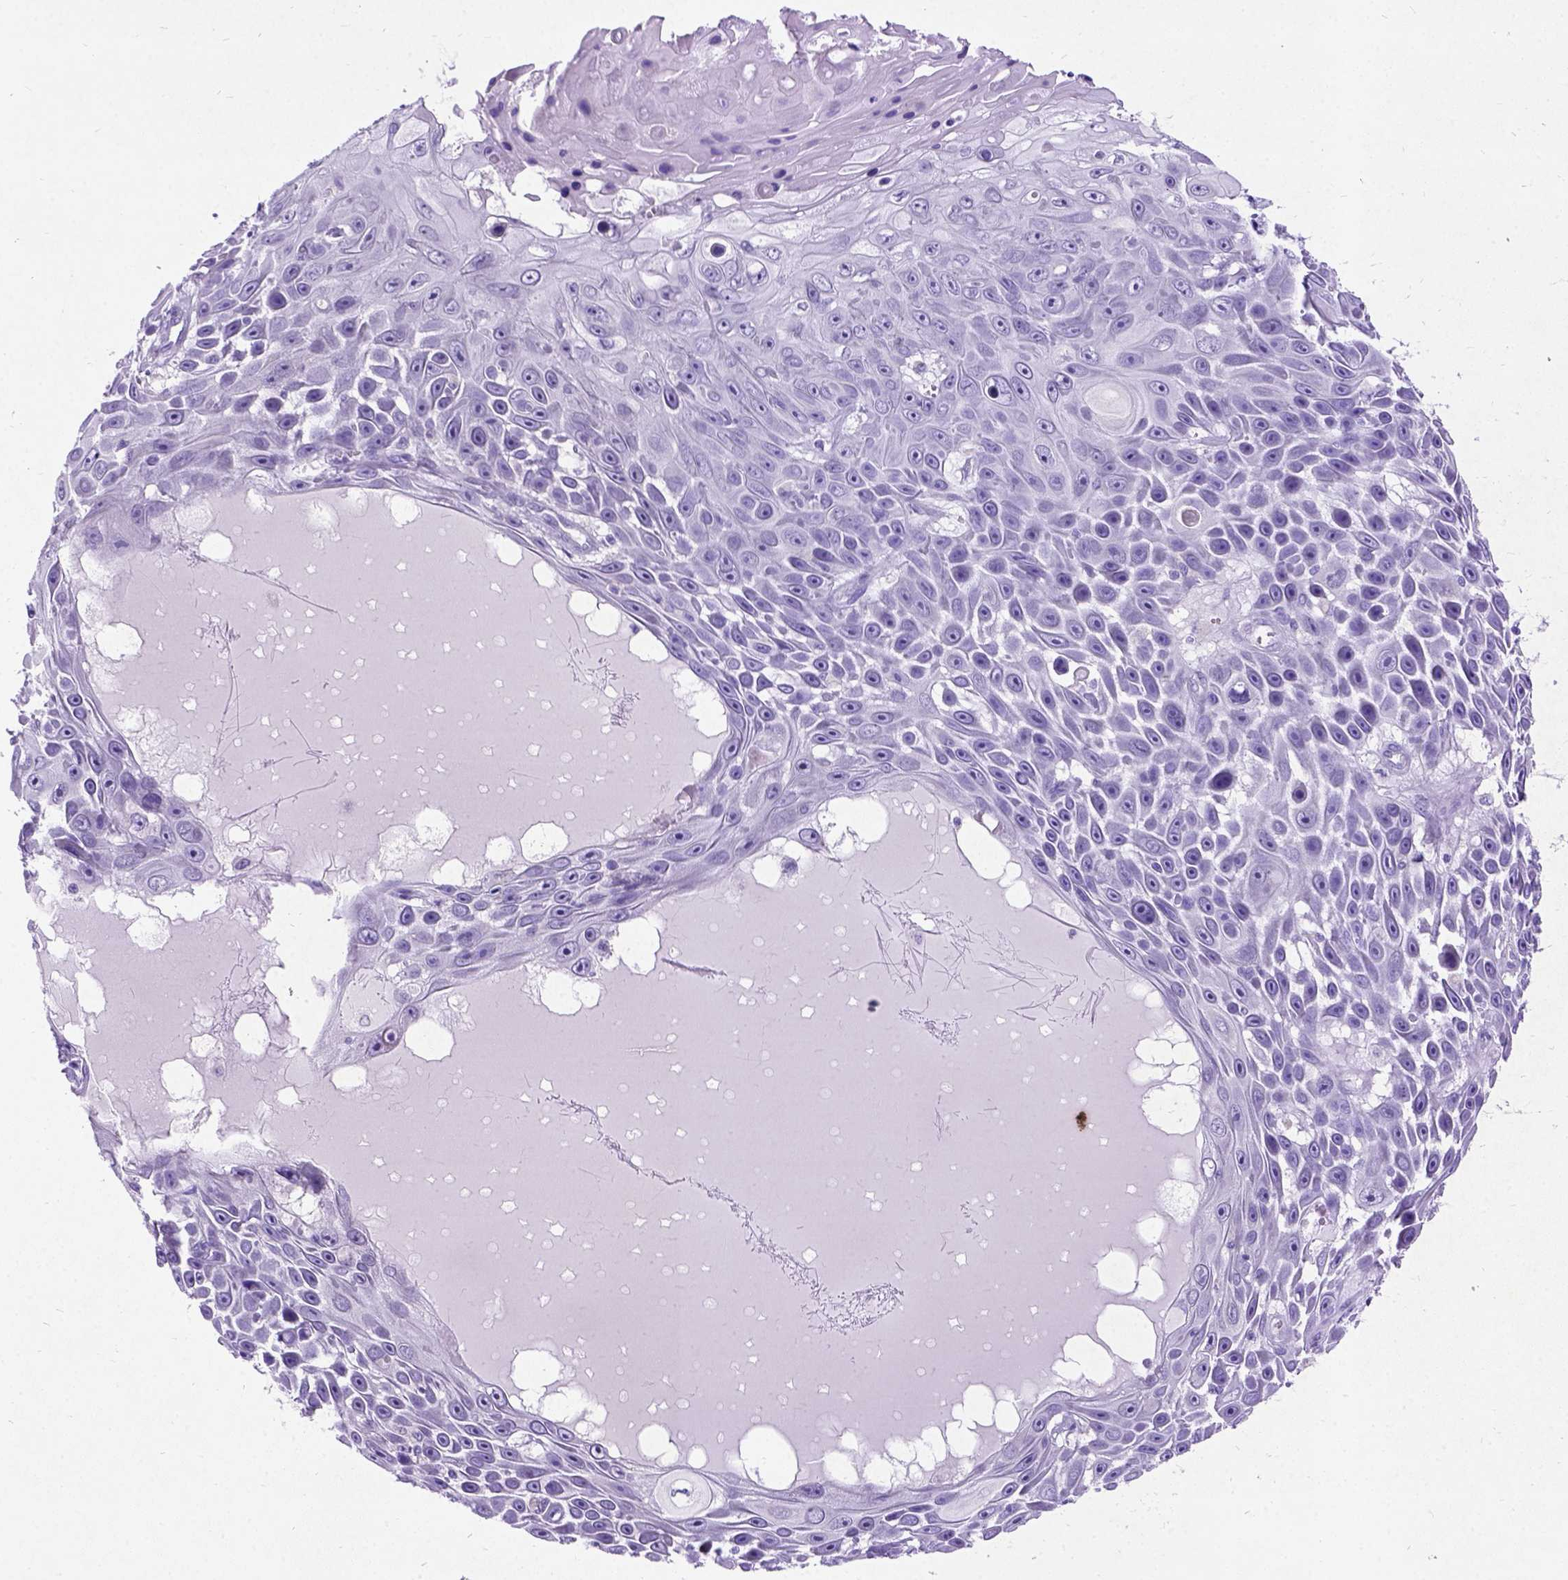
{"staining": {"intensity": "negative", "quantity": "none", "location": "none"}, "tissue": "skin cancer", "cell_type": "Tumor cells", "image_type": "cancer", "snomed": [{"axis": "morphology", "description": "Squamous cell carcinoma, NOS"}, {"axis": "topography", "description": "Skin"}], "caption": "DAB immunohistochemical staining of human skin cancer exhibits no significant expression in tumor cells.", "gene": "NEUROD4", "patient": {"sex": "male", "age": 82}}